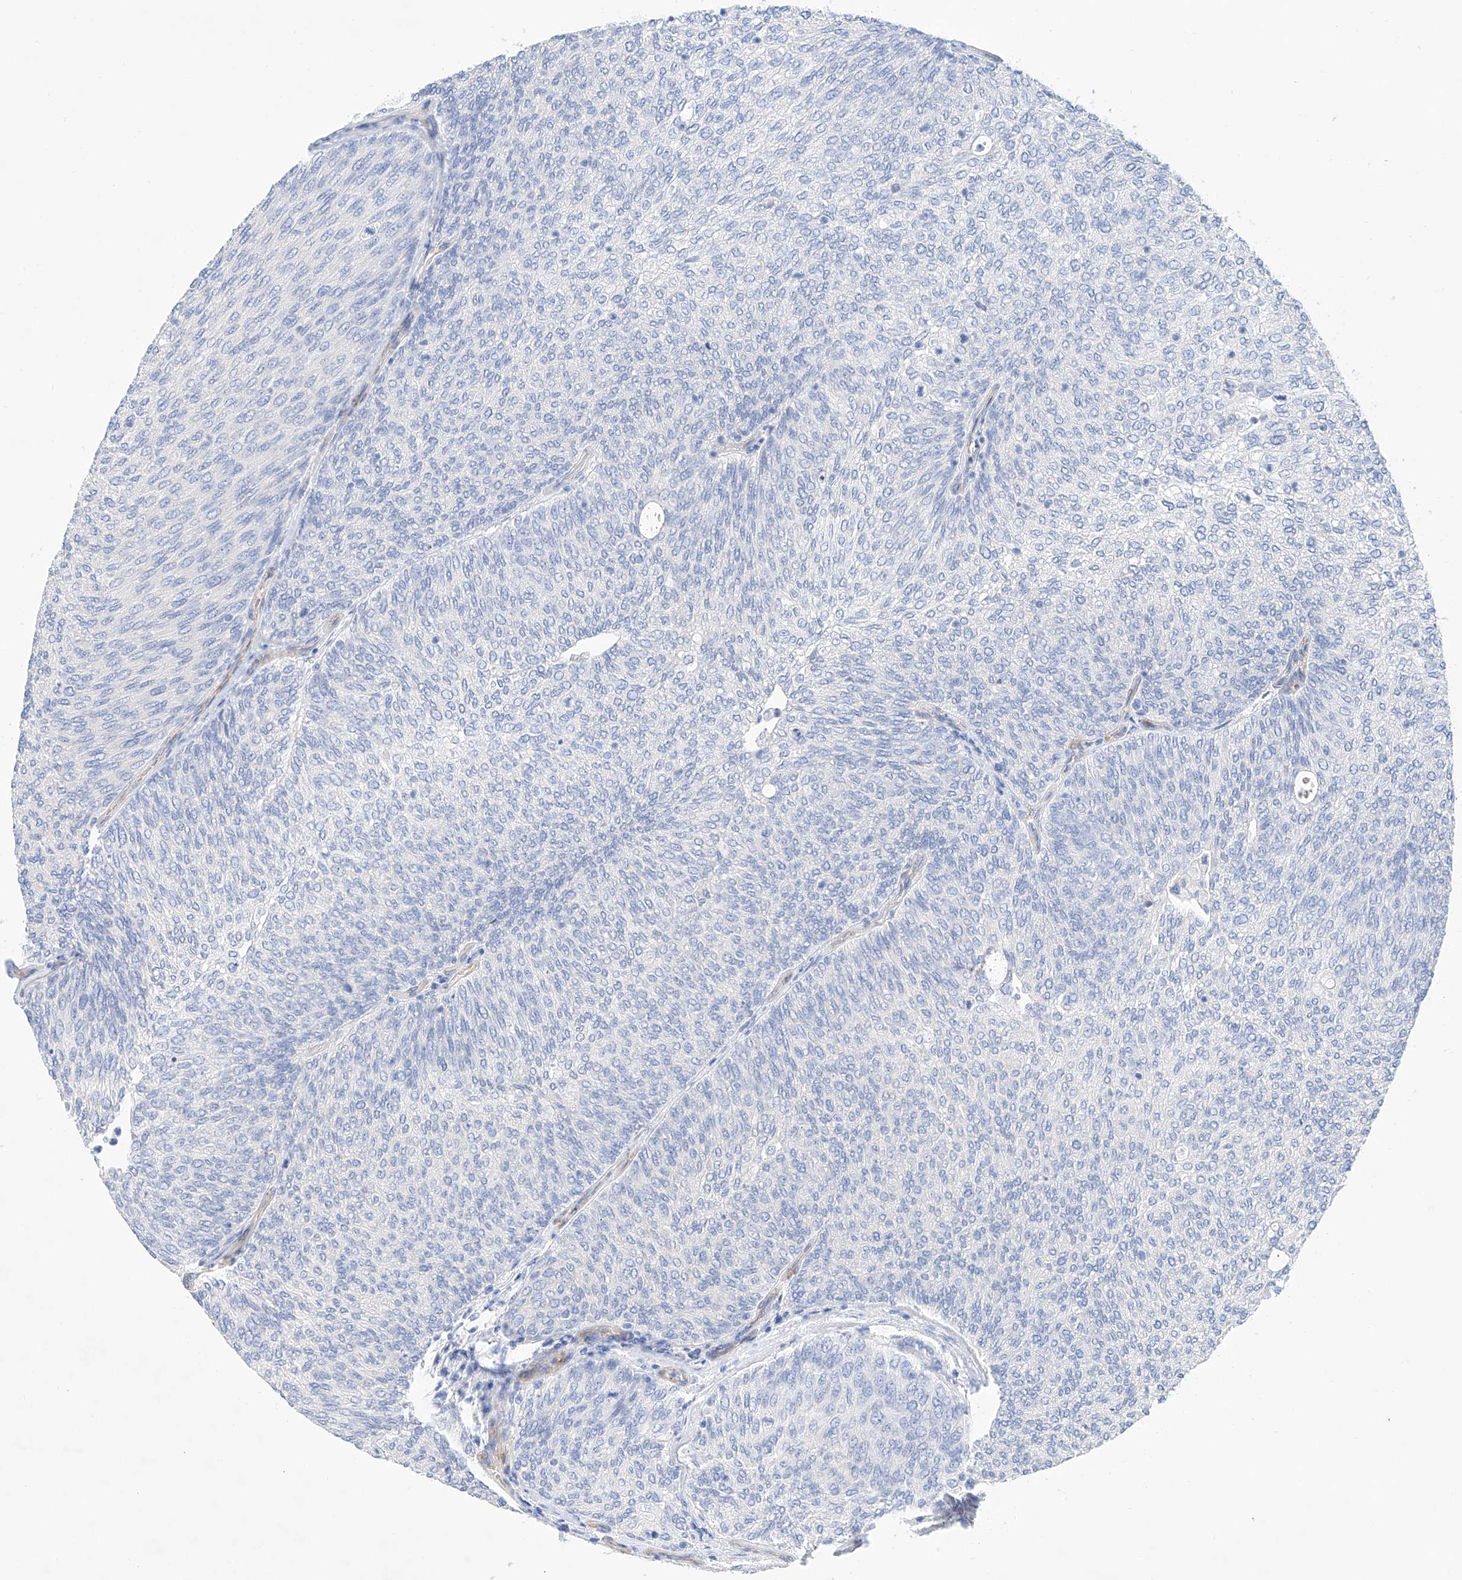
{"staining": {"intensity": "negative", "quantity": "none", "location": "none"}, "tissue": "urothelial cancer", "cell_type": "Tumor cells", "image_type": "cancer", "snomed": [{"axis": "morphology", "description": "Urothelial carcinoma, Low grade"}, {"axis": "topography", "description": "Urinary bladder"}], "caption": "Immunohistochemical staining of urothelial cancer shows no significant expression in tumor cells. Nuclei are stained in blue.", "gene": "SBSPON", "patient": {"sex": "female", "age": 79}}